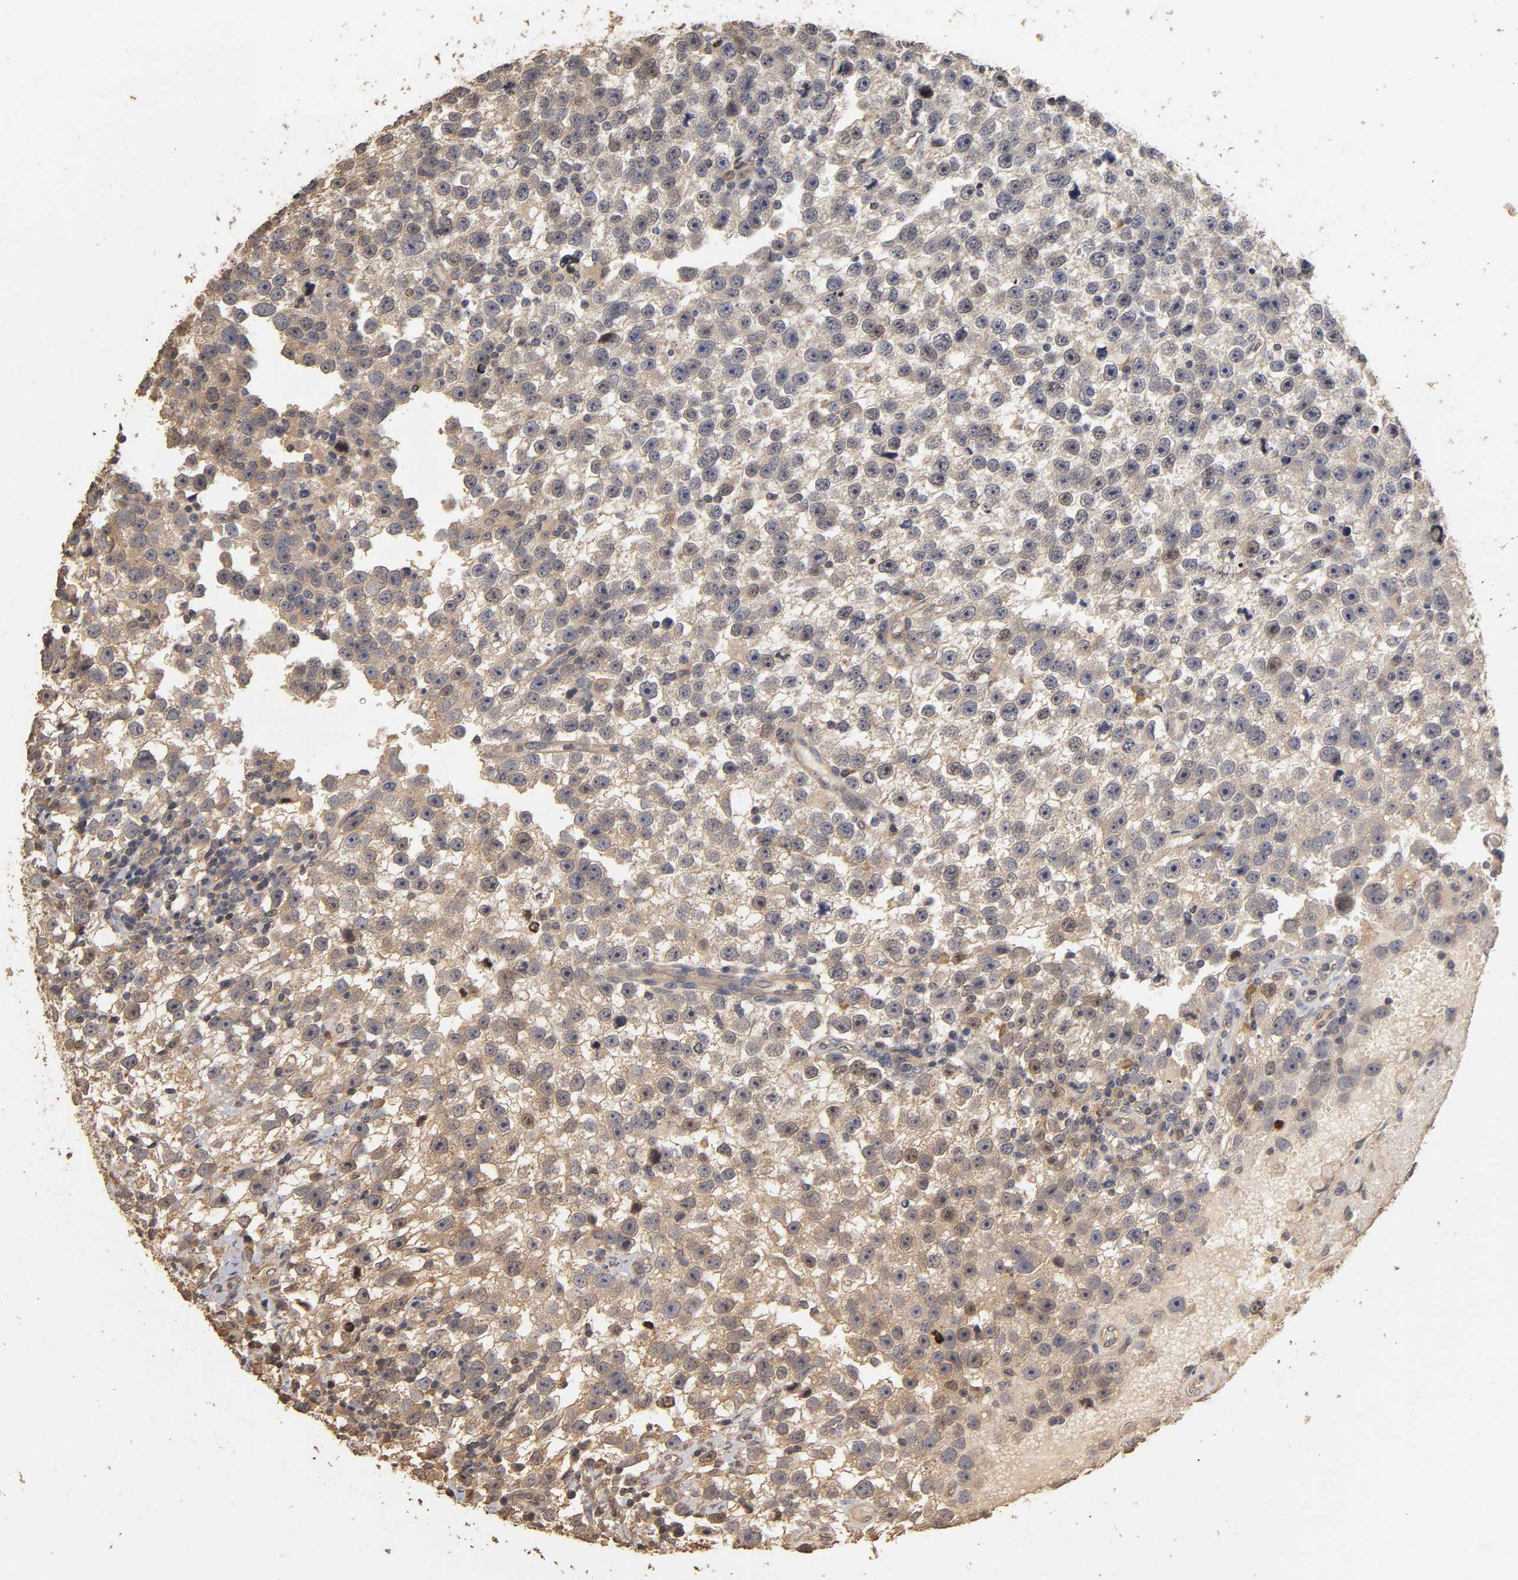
{"staining": {"intensity": "weak", "quantity": "<25%", "location": "cytoplasmic/membranous,nuclear"}, "tissue": "testis cancer", "cell_type": "Tumor cells", "image_type": "cancer", "snomed": [{"axis": "morphology", "description": "Seminoma, NOS"}, {"axis": "topography", "description": "Testis"}], "caption": "Tumor cells are negative for protein expression in human testis cancer.", "gene": "VSIG4", "patient": {"sex": "male", "age": 33}}